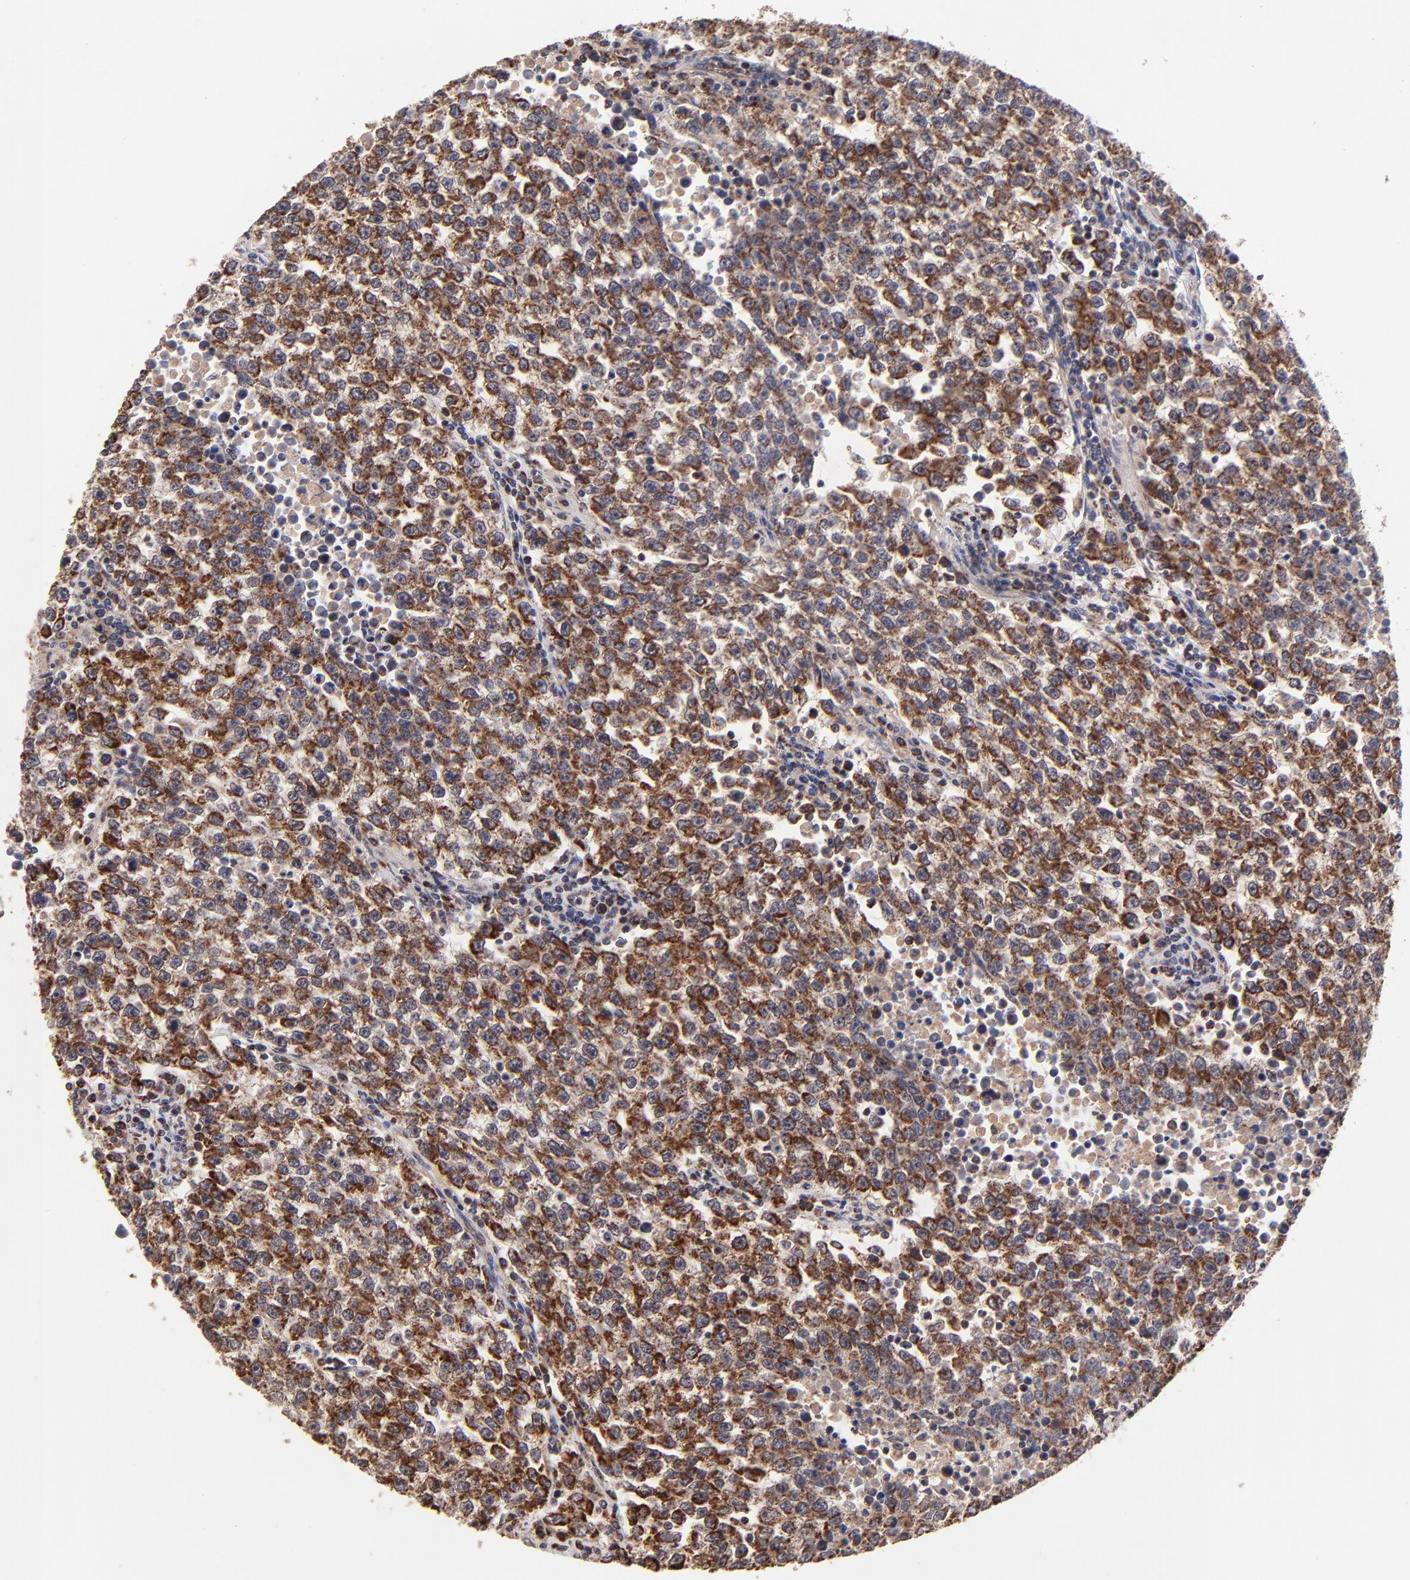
{"staining": {"intensity": "moderate", "quantity": ">75%", "location": "cytoplasmic/membranous"}, "tissue": "testis cancer", "cell_type": "Tumor cells", "image_type": "cancer", "snomed": [{"axis": "morphology", "description": "Seminoma, NOS"}, {"axis": "topography", "description": "Testis"}], "caption": "An image of human testis cancer (seminoma) stained for a protein demonstrates moderate cytoplasmic/membranous brown staining in tumor cells.", "gene": "BAIAP2L2", "patient": {"sex": "male", "age": 36}}